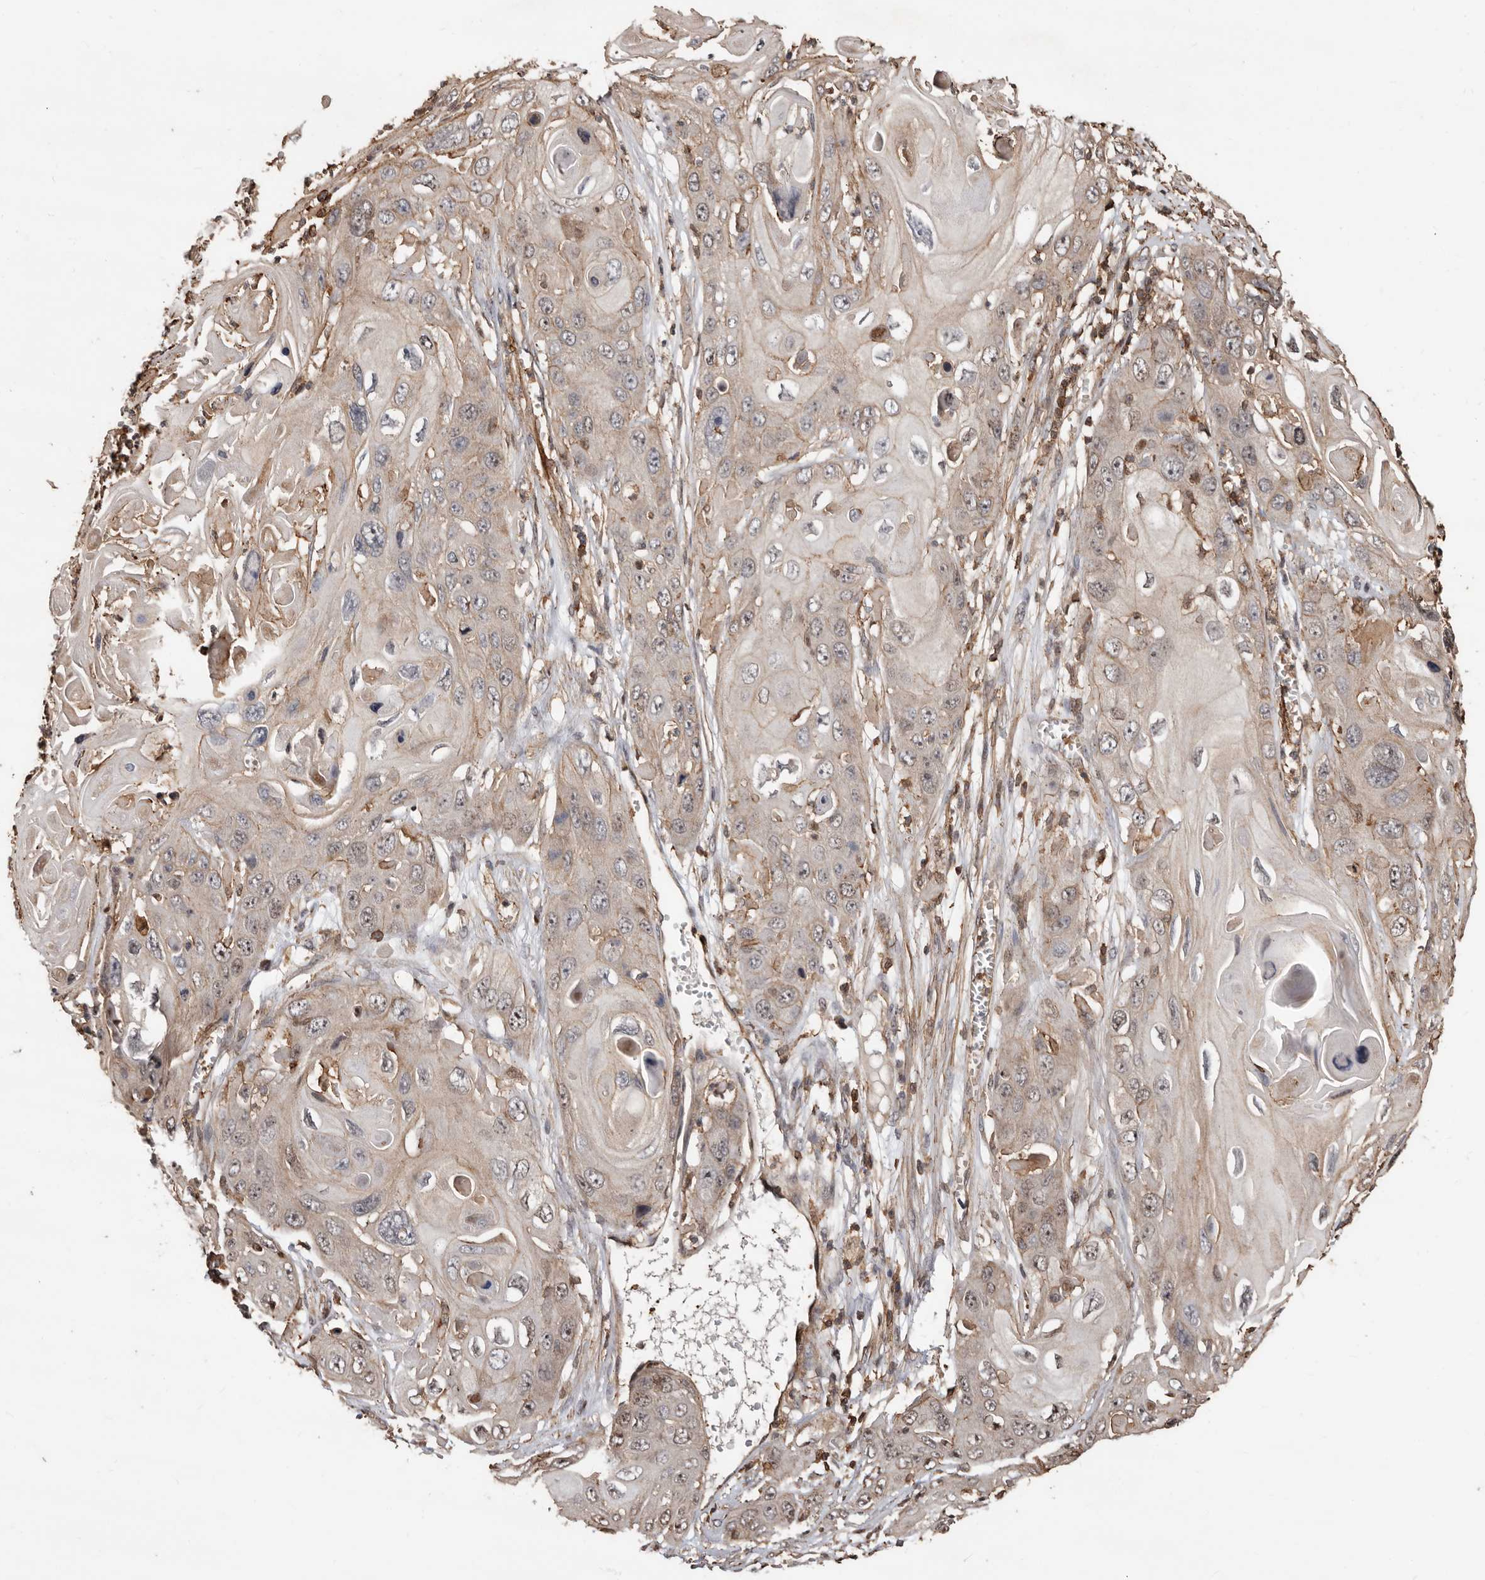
{"staining": {"intensity": "weak", "quantity": "25%-75%", "location": "cytoplasmic/membranous"}, "tissue": "skin cancer", "cell_type": "Tumor cells", "image_type": "cancer", "snomed": [{"axis": "morphology", "description": "Squamous cell carcinoma, NOS"}, {"axis": "topography", "description": "Skin"}], "caption": "Immunohistochemical staining of human skin squamous cell carcinoma displays low levels of weak cytoplasmic/membranous protein staining in about 25%-75% of tumor cells.", "gene": "GSK3A", "patient": {"sex": "male", "age": 55}}